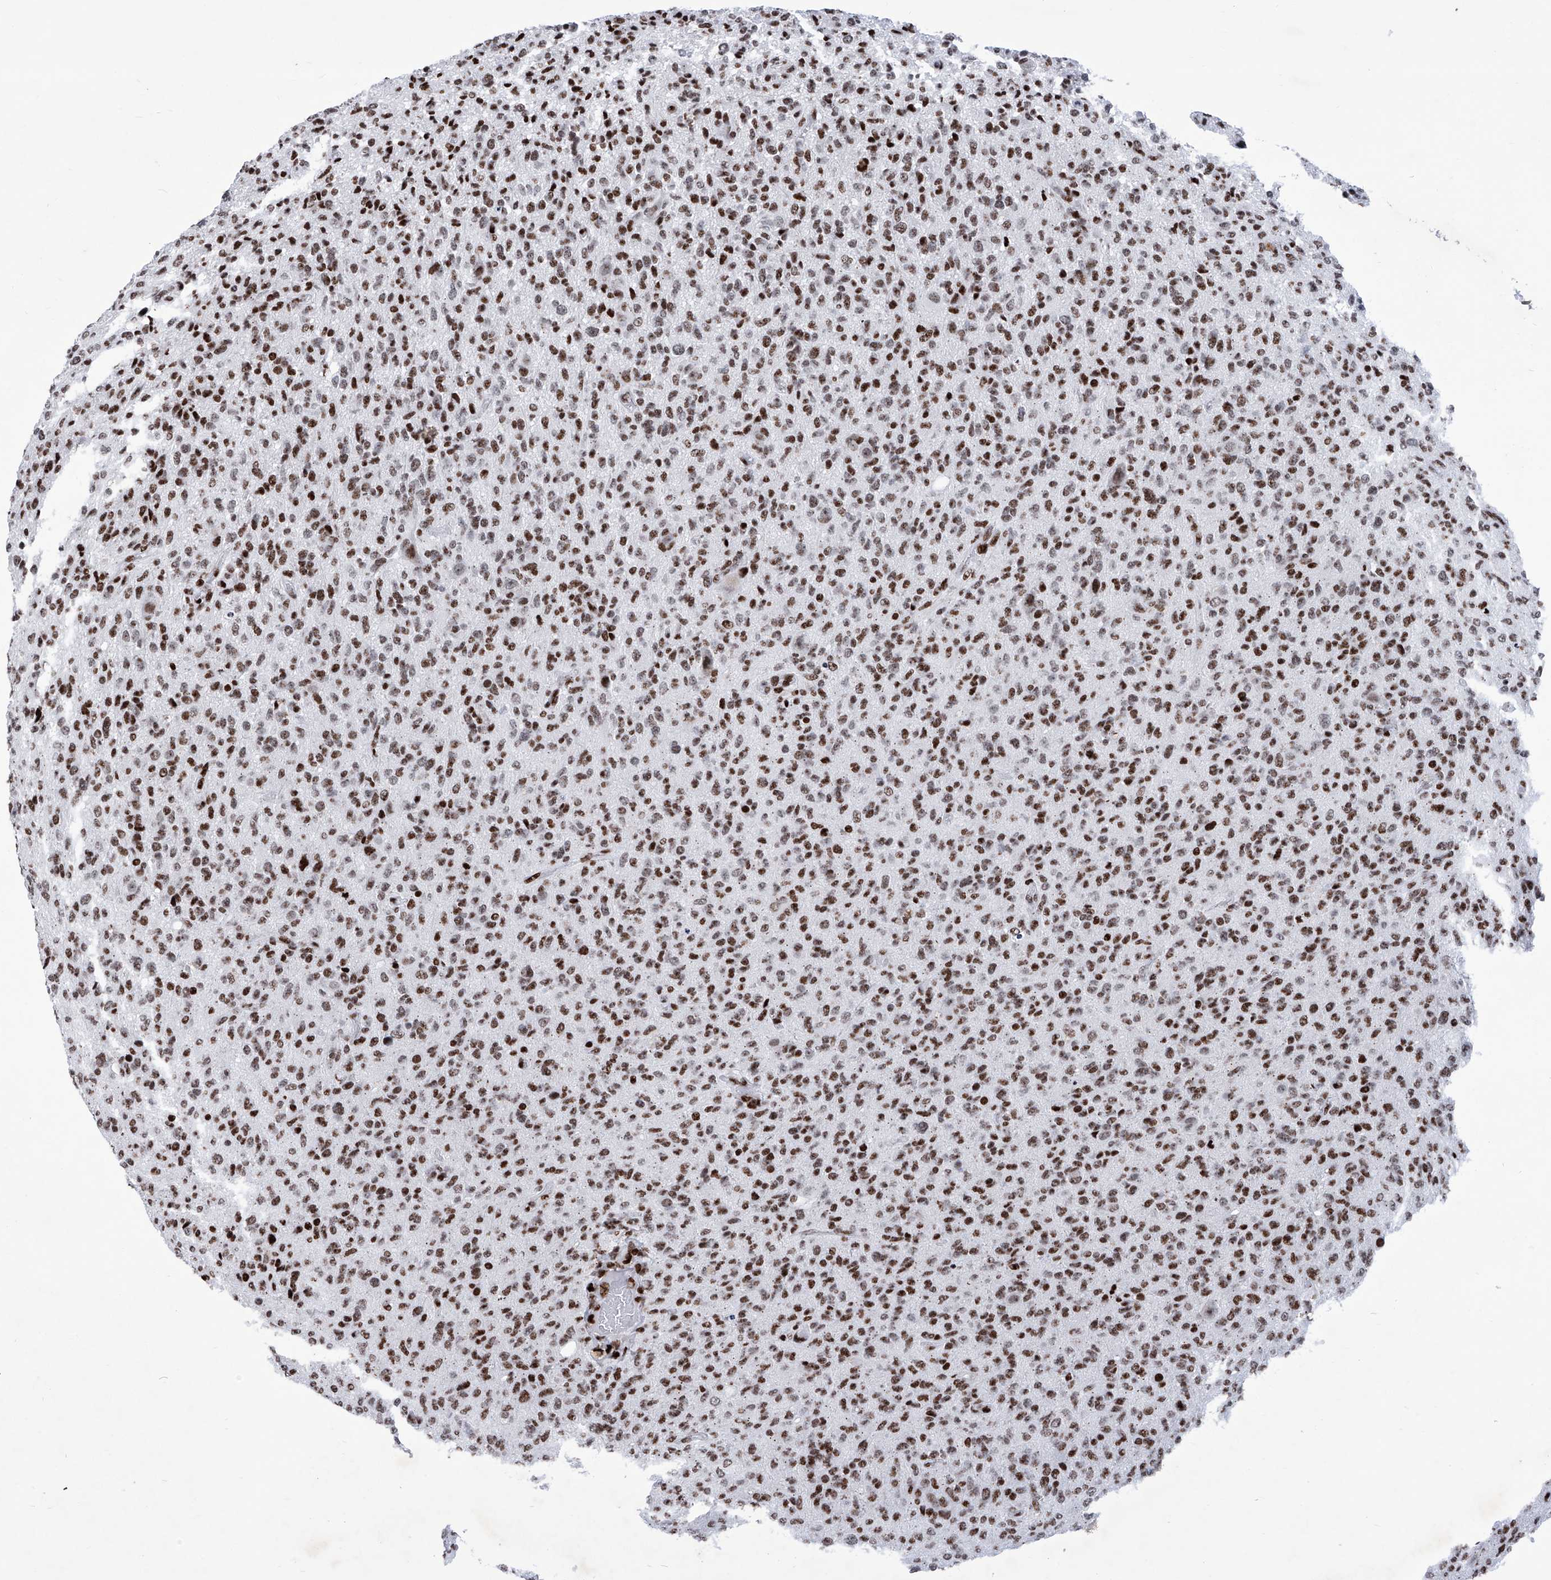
{"staining": {"intensity": "moderate", "quantity": ">75%", "location": "nuclear"}, "tissue": "glioma", "cell_type": "Tumor cells", "image_type": "cancer", "snomed": [{"axis": "morphology", "description": "Glioma, malignant, High grade"}, {"axis": "topography", "description": "Brain"}], "caption": "A histopathology image of high-grade glioma (malignant) stained for a protein demonstrates moderate nuclear brown staining in tumor cells.", "gene": "HEY2", "patient": {"sex": "female", "age": 57}}